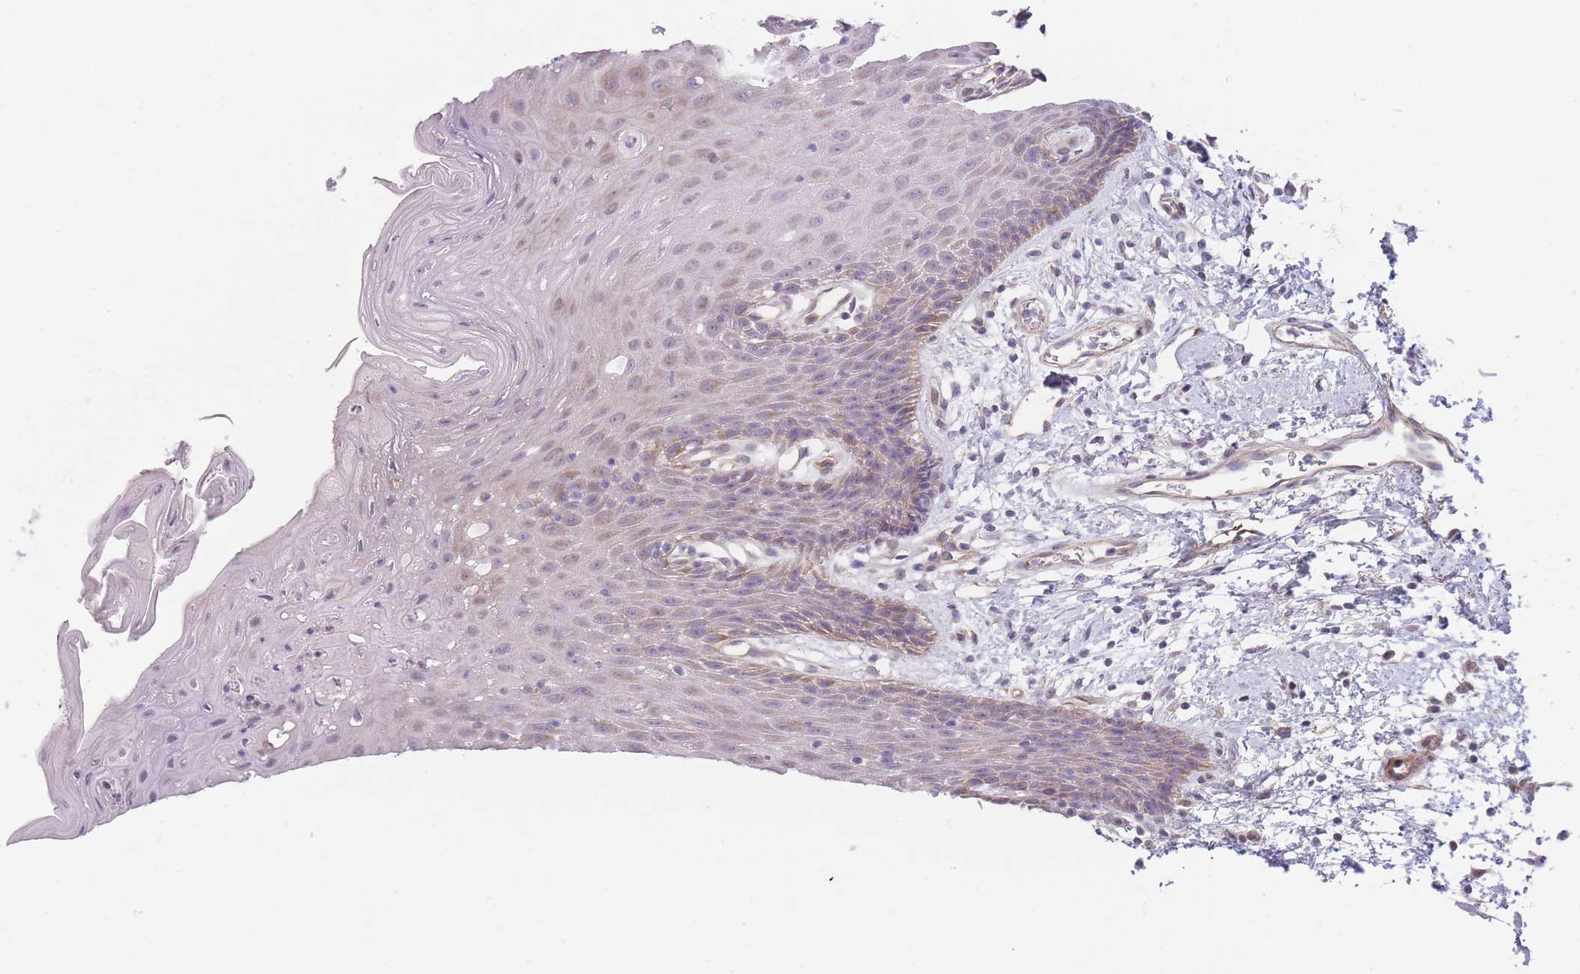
{"staining": {"intensity": "weak", "quantity": "25%-75%", "location": "cytoplasmic/membranous"}, "tissue": "oral mucosa", "cell_type": "Squamous epithelial cells", "image_type": "normal", "snomed": [{"axis": "morphology", "description": "Normal tissue, NOS"}, {"axis": "topography", "description": "Oral tissue"}, {"axis": "topography", "description": "Tounge, NOS"}], "caption": "Benign oral mucosa displays weak cytoplasmic/membranous positivity in about 25%-75% of squamous epithelial cells.", "gene": "SLC7A6", "patient": {"sex": "female", "age": 59}}